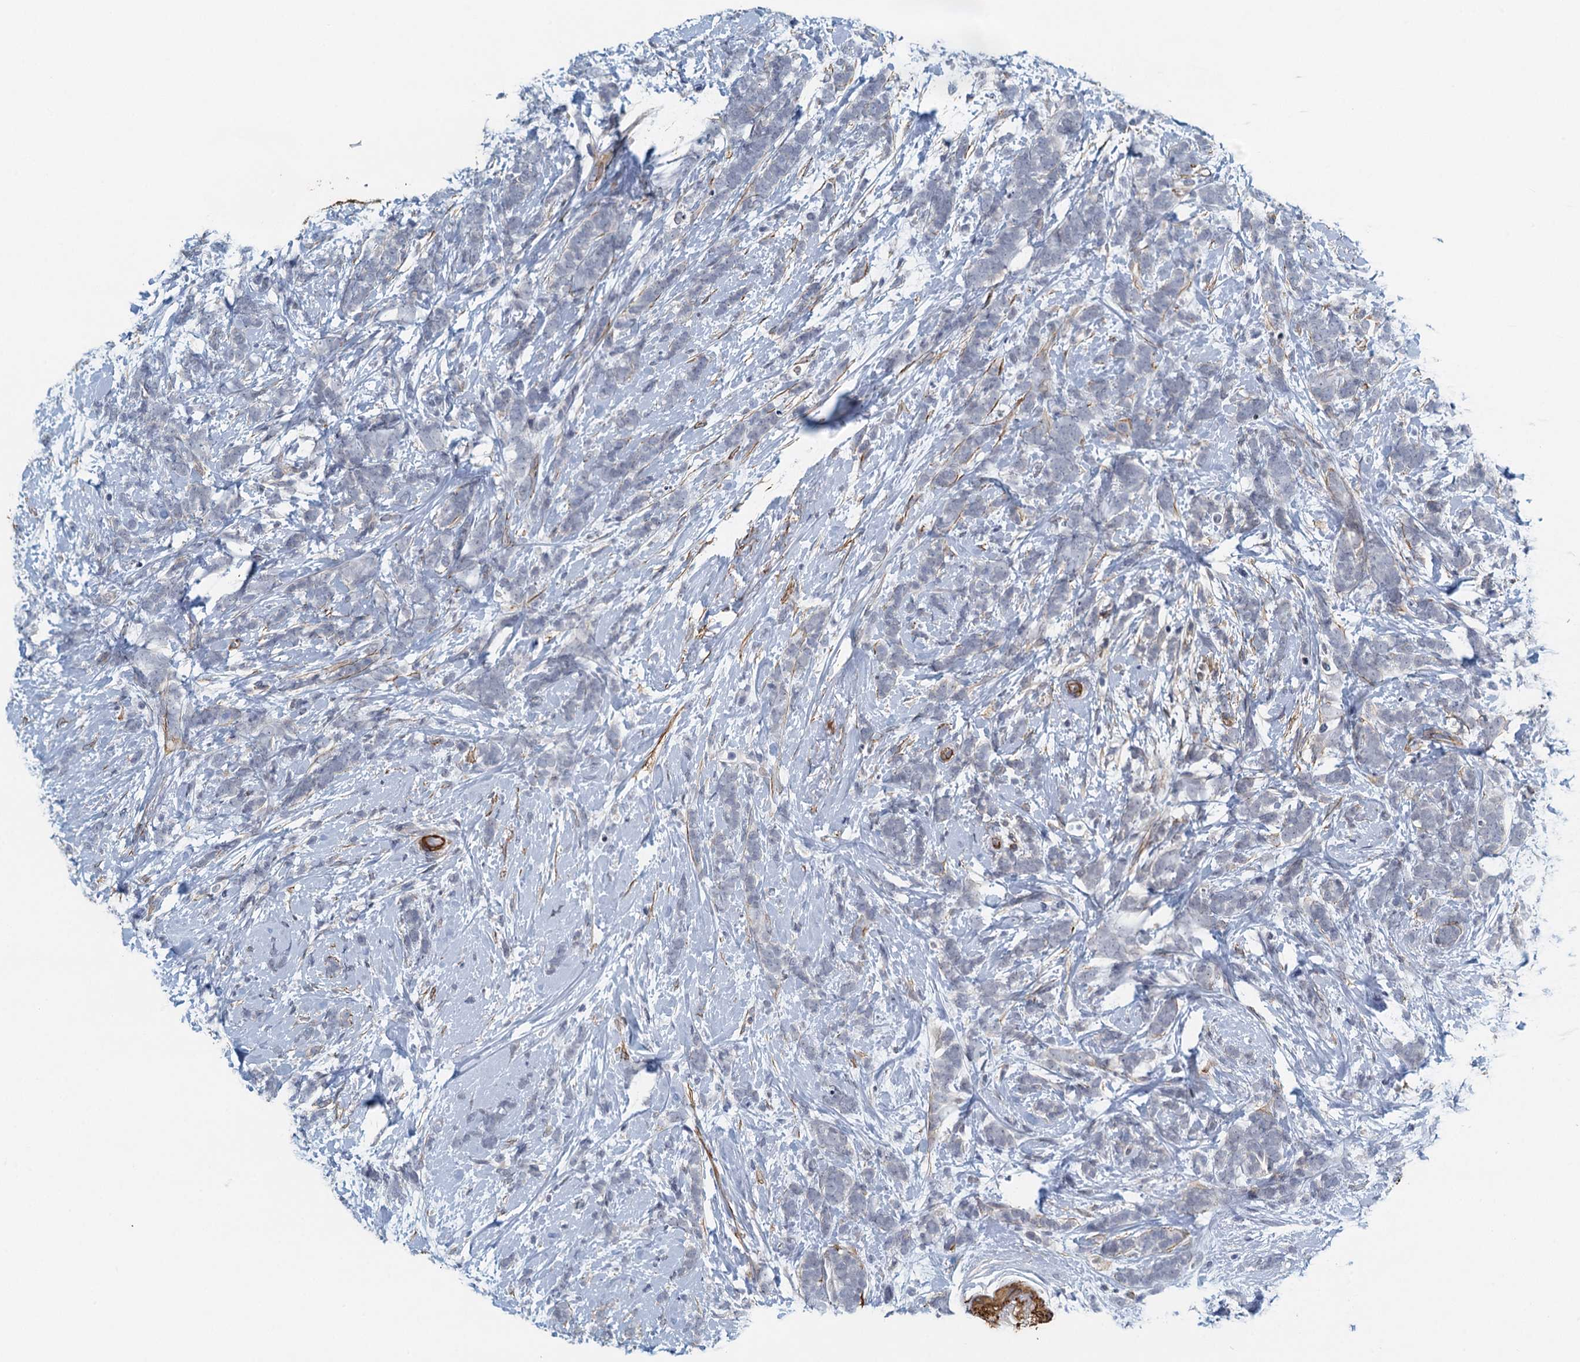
{"staining": {"intensity": "negative", "quantity": "none", "location": "none"}, "tissue": "breast cancer", "cell_type": "Tumor cells", "image_type": "cancer", "snomed": [{"axis": "morphology", "description": "Lobular carcinoma"}, {"axis": "topography", "description": "Breast"}], "caption": "There is no significant expression in tumor cells of breast cancer. The staining was performed using DAB (3,3'-diaminobenzidine) to visualize the protein expression in brown, while the nuclei were stained in blue with hematoxylin (Magnification: 20x).", "gene": "ALG2", "patient": {"sex": "female", "age": 58}}